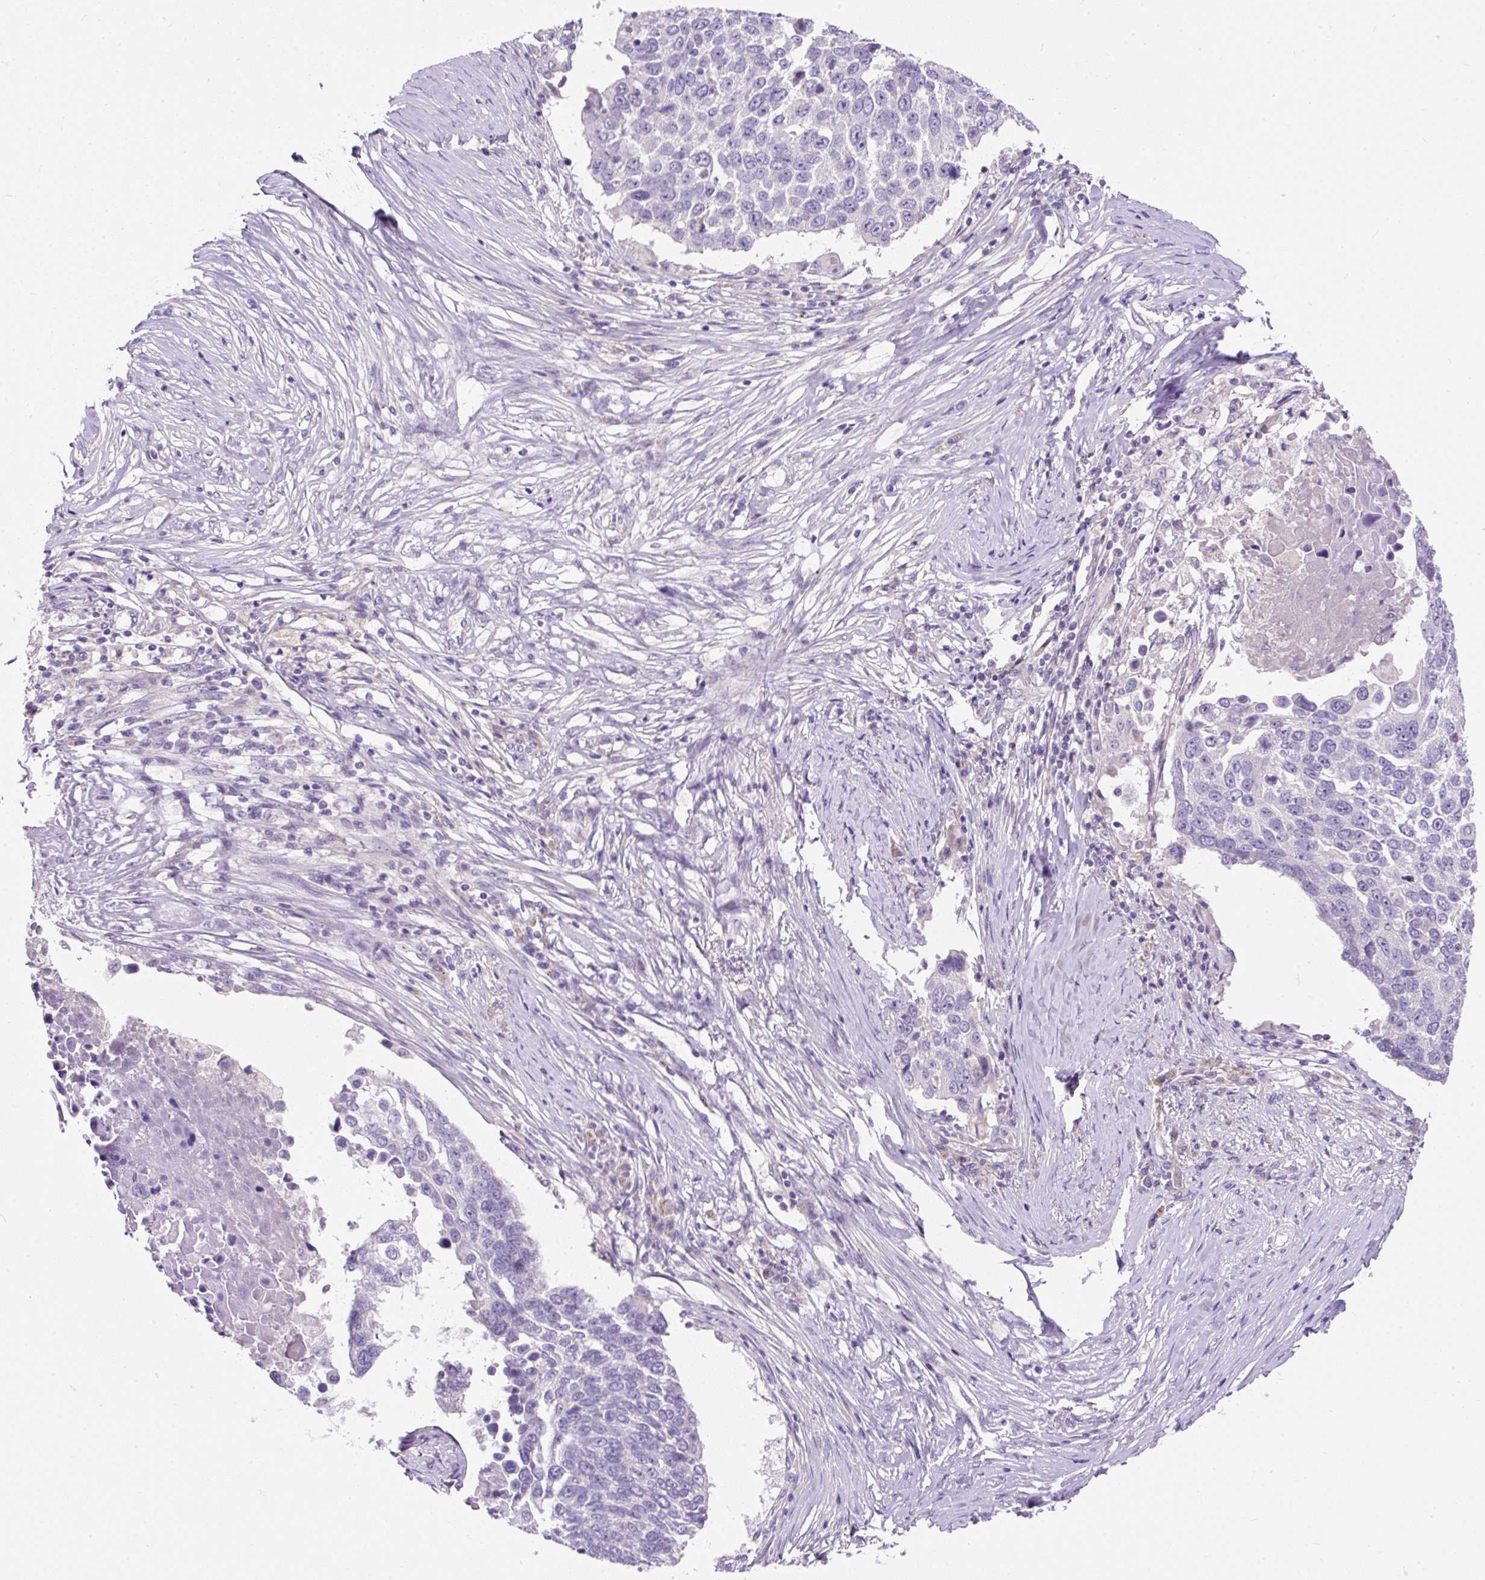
{"staining": {"intensity": "negative", "quantity": "none", "location": "none"}, "tissue": "lung cancer", "cell_type": "Tumor cells", "image_type": "cancer", "snomed": [{"axis": "morphology", "description": "Squamous cell carcinoma, NOS"}, {"axis": "topography", "description": "Lung"}], "caption": "Immunohistochemistry of lung cancer exhibits no expression in tumor cells.", "gene": "SUSD5", "patient": {"sex": "male", "age": 66}}